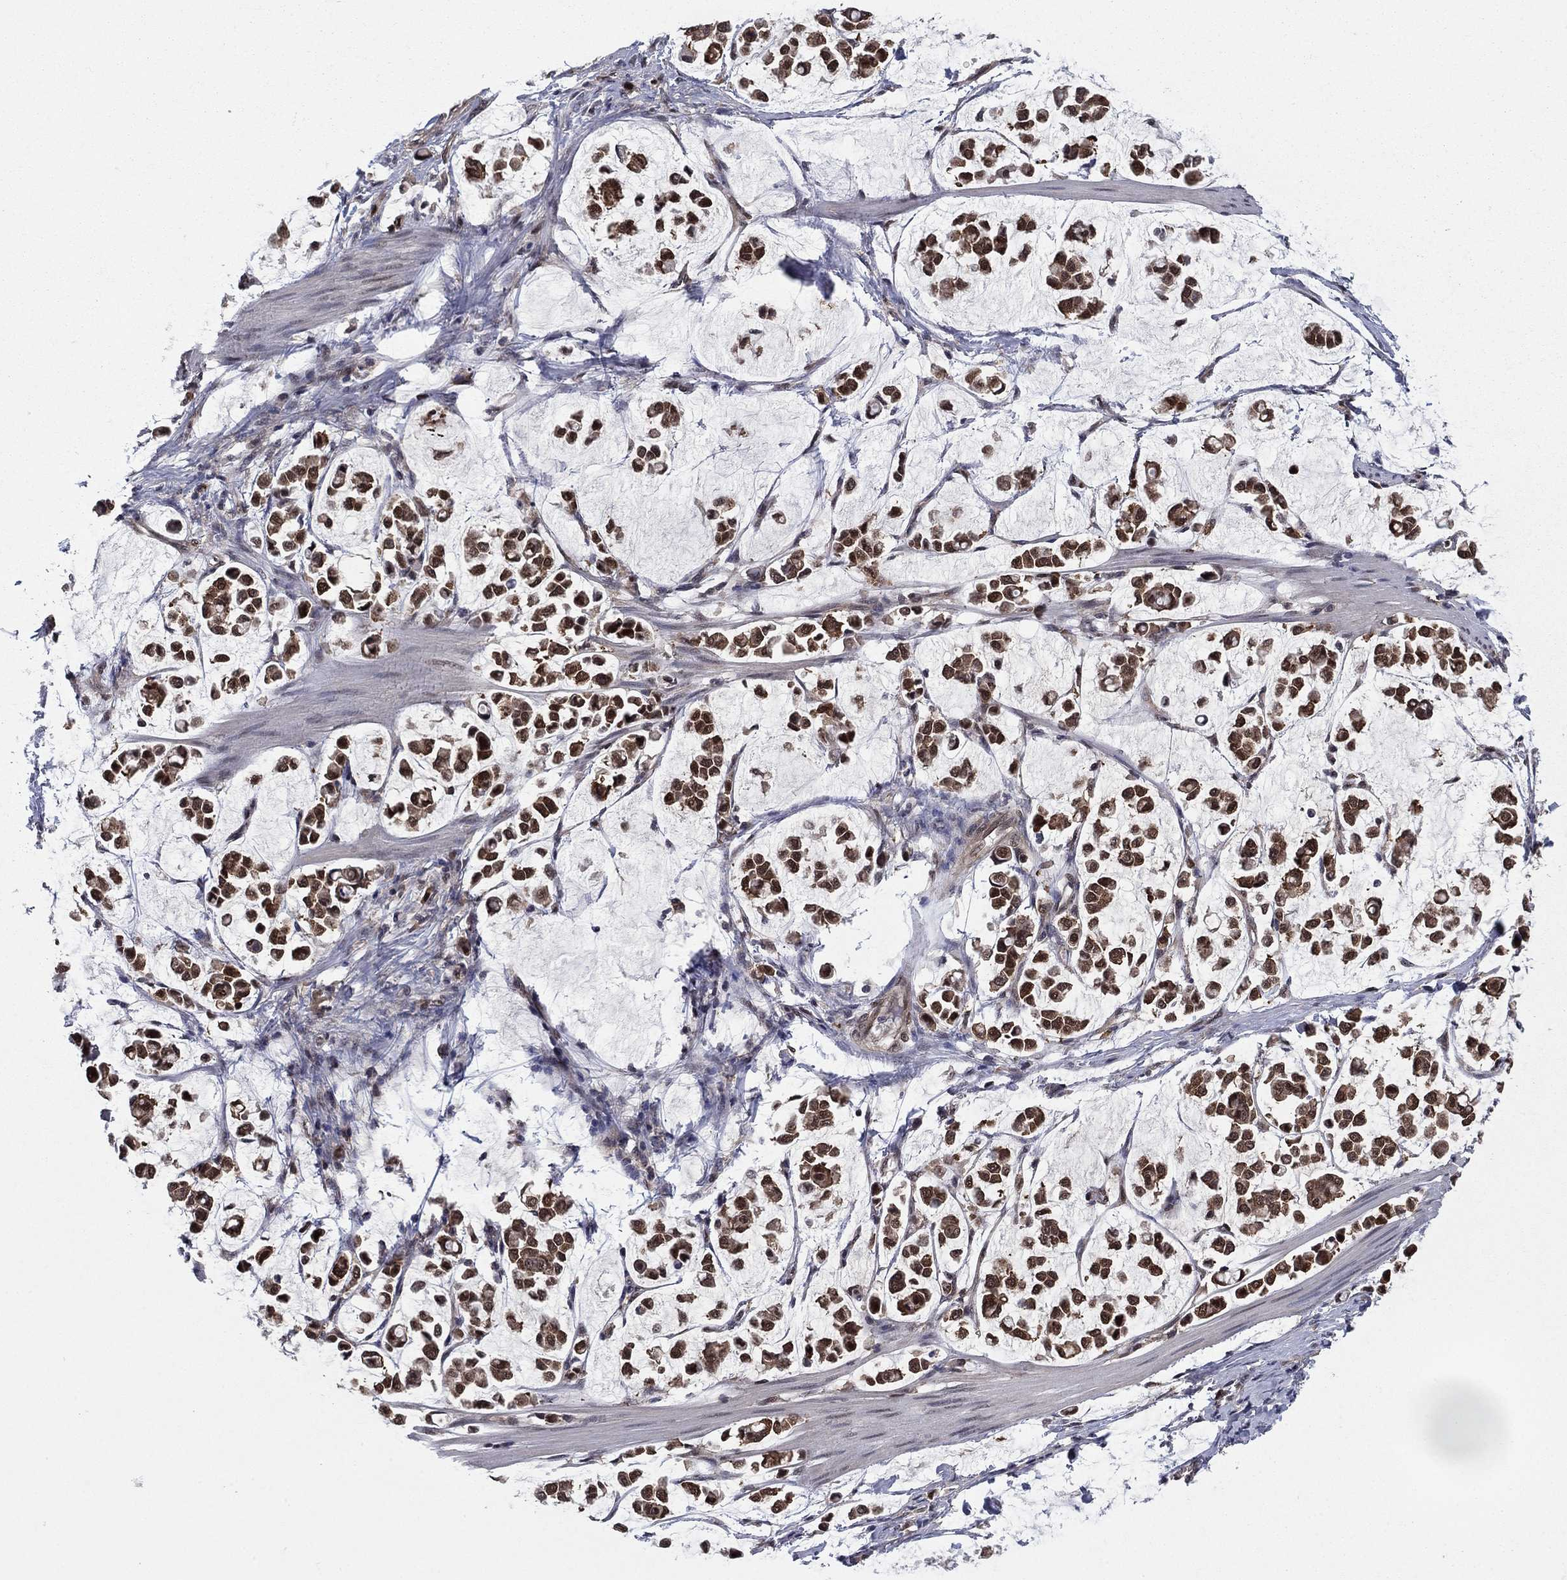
{"staining": {"intensity": "strong", "quantity": ">75%", "location": "cytoplasmic/membranous"}, "tissue": "stomach cancer", "cell_type": "Tumor cells", "image_type": "cancer", "snomed": [{"axis": "morphology", "description": "Adenocarcinoma, NOS"}, {"axis": "topography", "description": "Stomach"}], "caption": "An immunohistochemistry (IHC) image of tumor tissue is shown. Protein staining in brown shows strong cytoplasmic/membranous positivity in stomach cancer (adenocarcinoma) within tumor cells.", "gene": "FKBP4", "patient": {"sex": "male", "age": 82}}